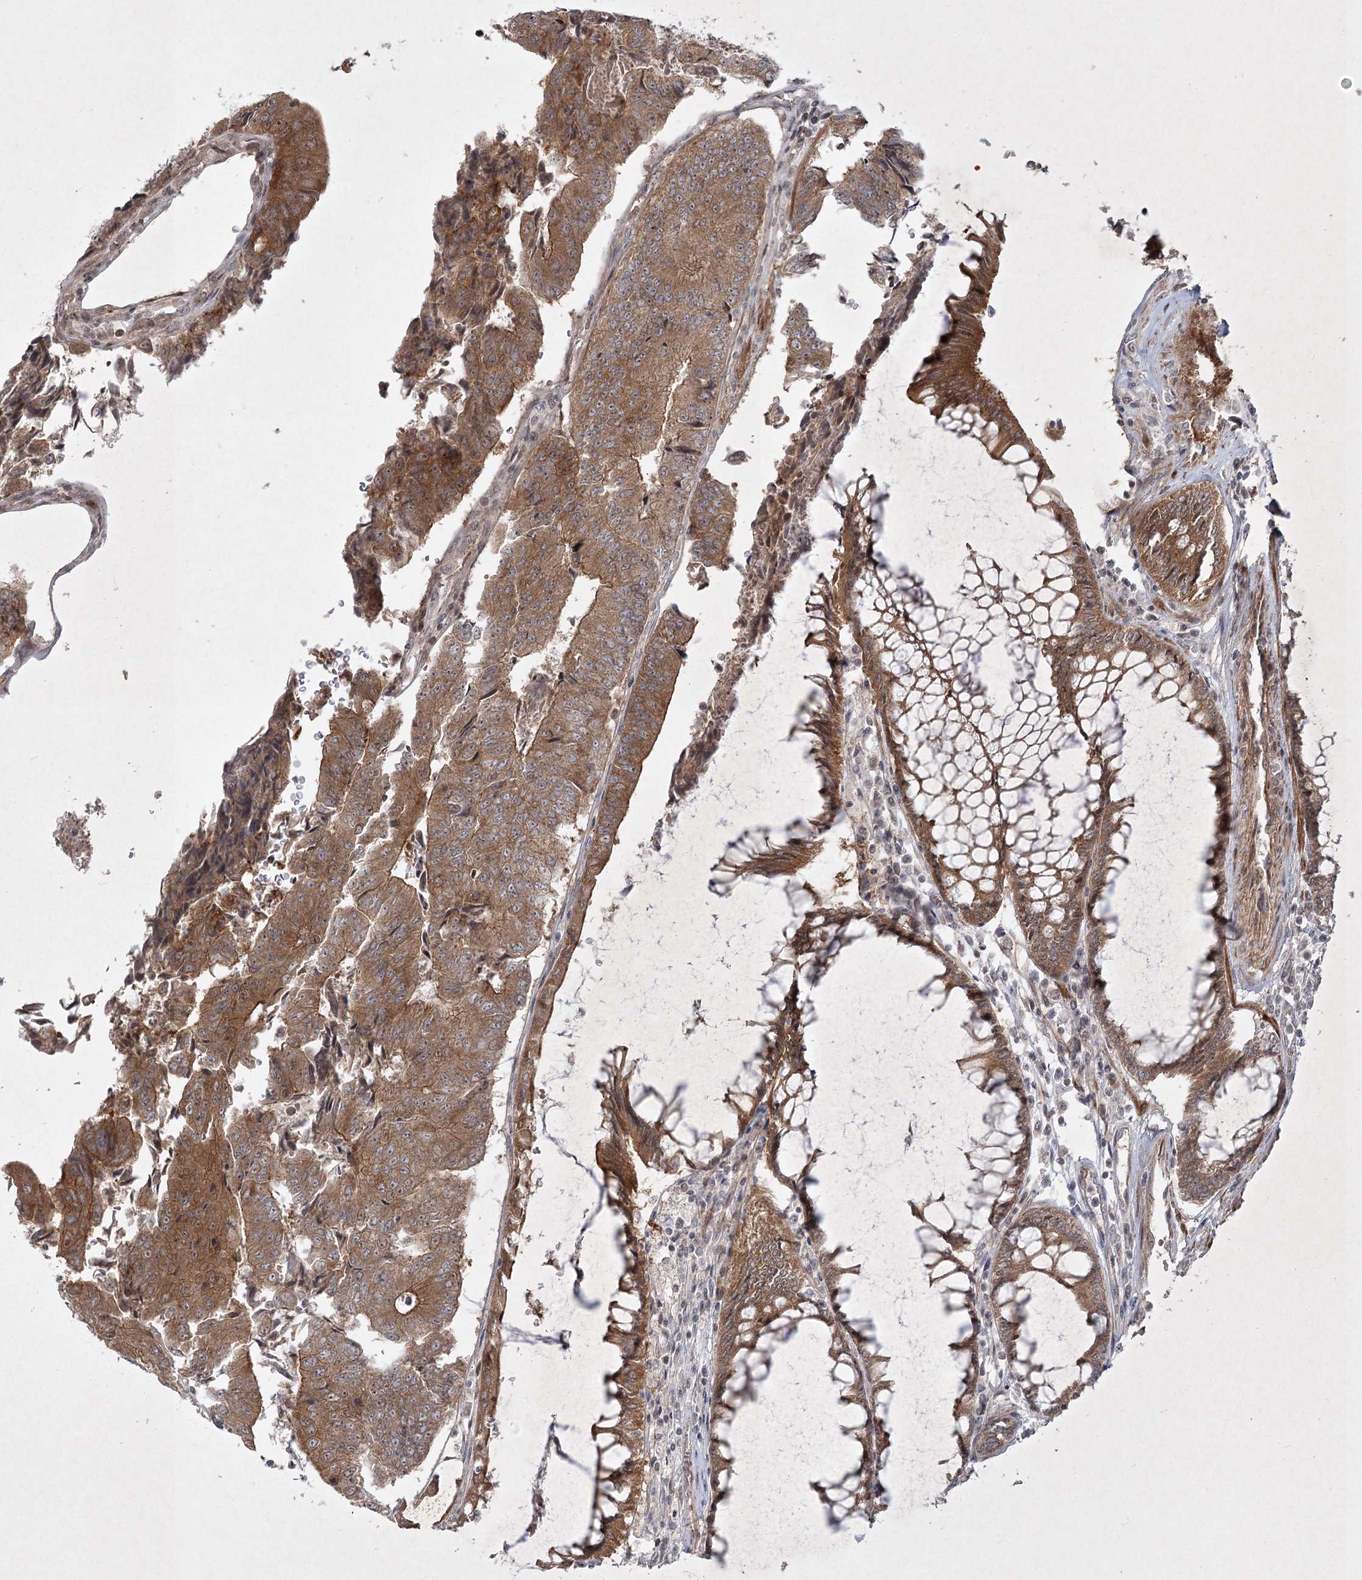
{"staining": {"intensity": "moderate", "quantity": ">75%", "location": "cytoplasmic/membranous"}, "tissue": "colorectal cancer", "cell_type": "Tumor cells", "image_type": "cancer", "snomed": [{"axis": "morphology", "description": "Adenocarcinoma, NOS"}, {"axis": "topography", "description": "Colon"}], "caption": "Immunohistochemistry micrograph of neoplastic tissue: colorectal cancer stained using IHC reveals medium levels of moderate protein expression localized specifically in the cytoplasmic/membranous of tumor cells, appearing as a cytoplasmic/membranous brown color.", "gene": "SH2D3A", "patient": {"sex": "female", "age": 67}}